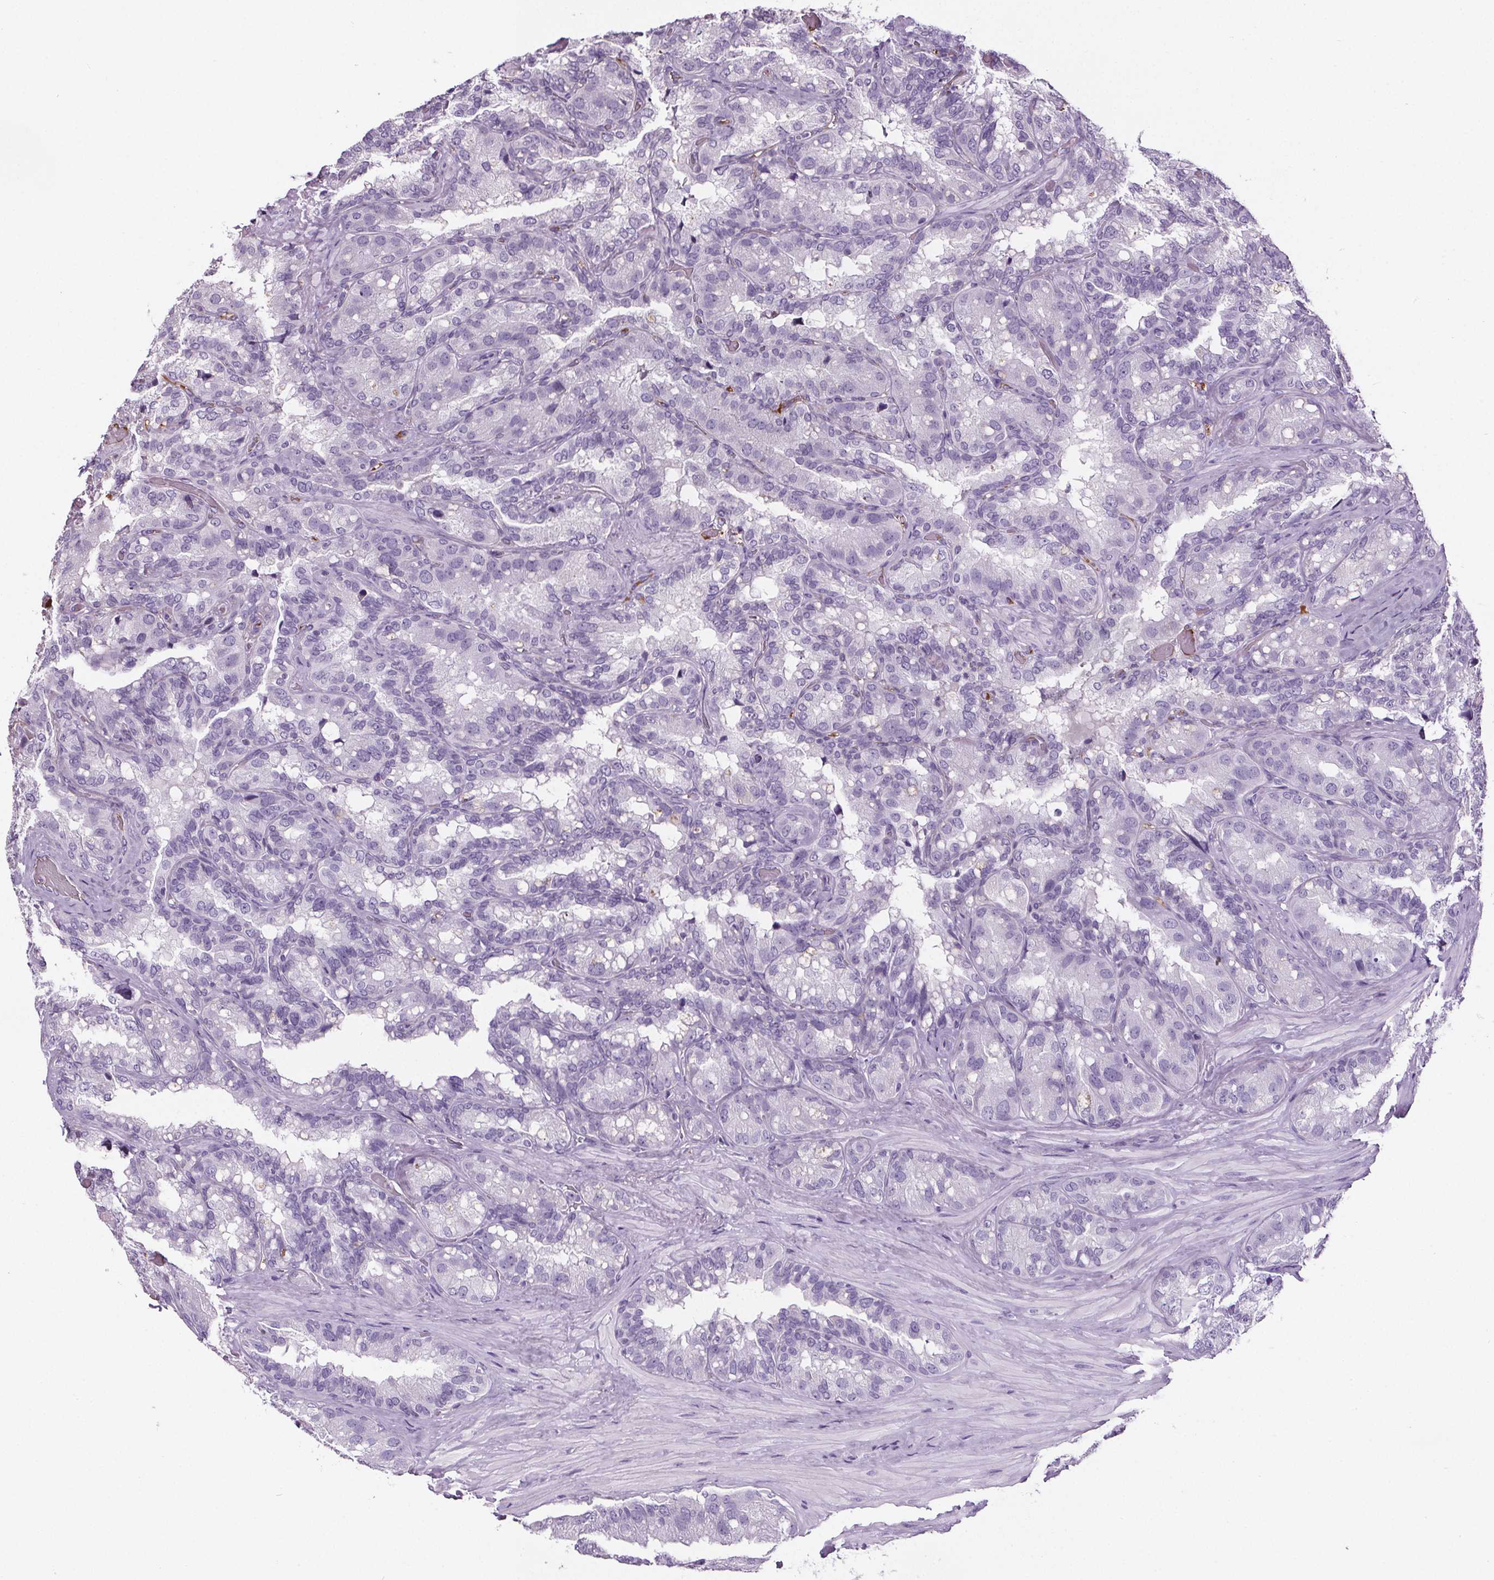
{"staining": {"intensity": "negative", "quantity": "none", "location": "none"}, "tissue": "seminal vesicle", "cell_type": "Glandular cells", "image_type": "normal", "snomed": [{"axis": "morphology", "description": "Normal tissue, NOS"}, {"axis": "topography", "description": "Seminal veicle"}], "caption": "Immunohistochemistry of normal seminal vesicle demonstrates no expression in glandular cells.", "gene": "CD5L", "patient": {"sex": "male", "age": 60}}